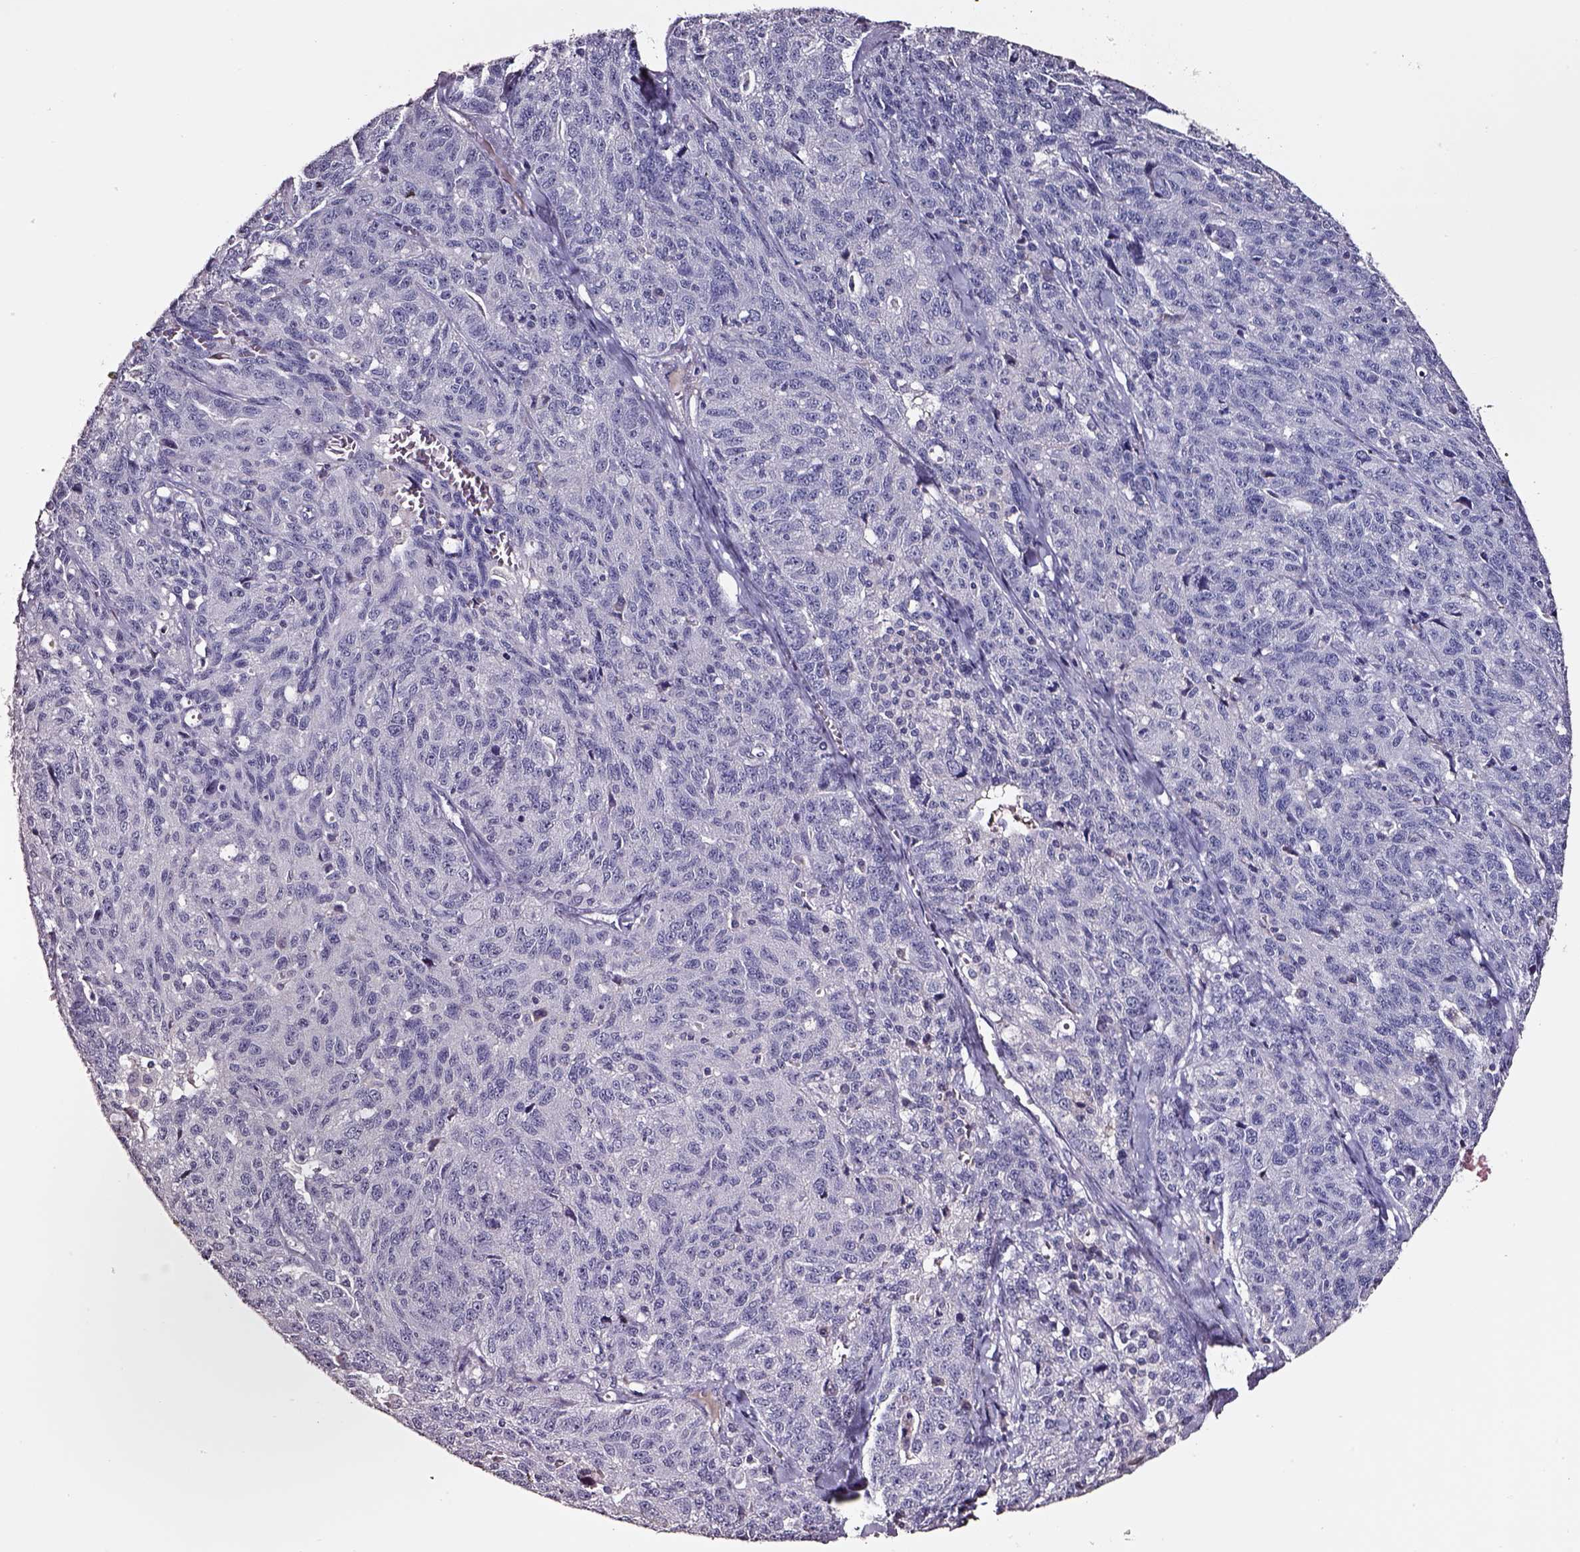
{"staining": {"intensity": "negative", "quantity": "none", "location": "none"}, "tissue": "ovarian cancer", "cell_type": "Tumor cells", "image_type": "cancer", "snomed": [{"axis": "morphology", "description": "Cystadenocarcinoma, serous, NOS"}, {"axis": "topography", "description": "Ovary"}], "caption": "High power microscopy image of an immunohistochemistry (IHC) micrograph of ovarian cancer (serous cystadenocarcinoma), revealing no significant expression in tumor cells. (Brightfield microscopy of DAB immunohistochemistry at high magnification).", "gene": "SMIM17", "patient": {"sex": "female", "age": 71}}